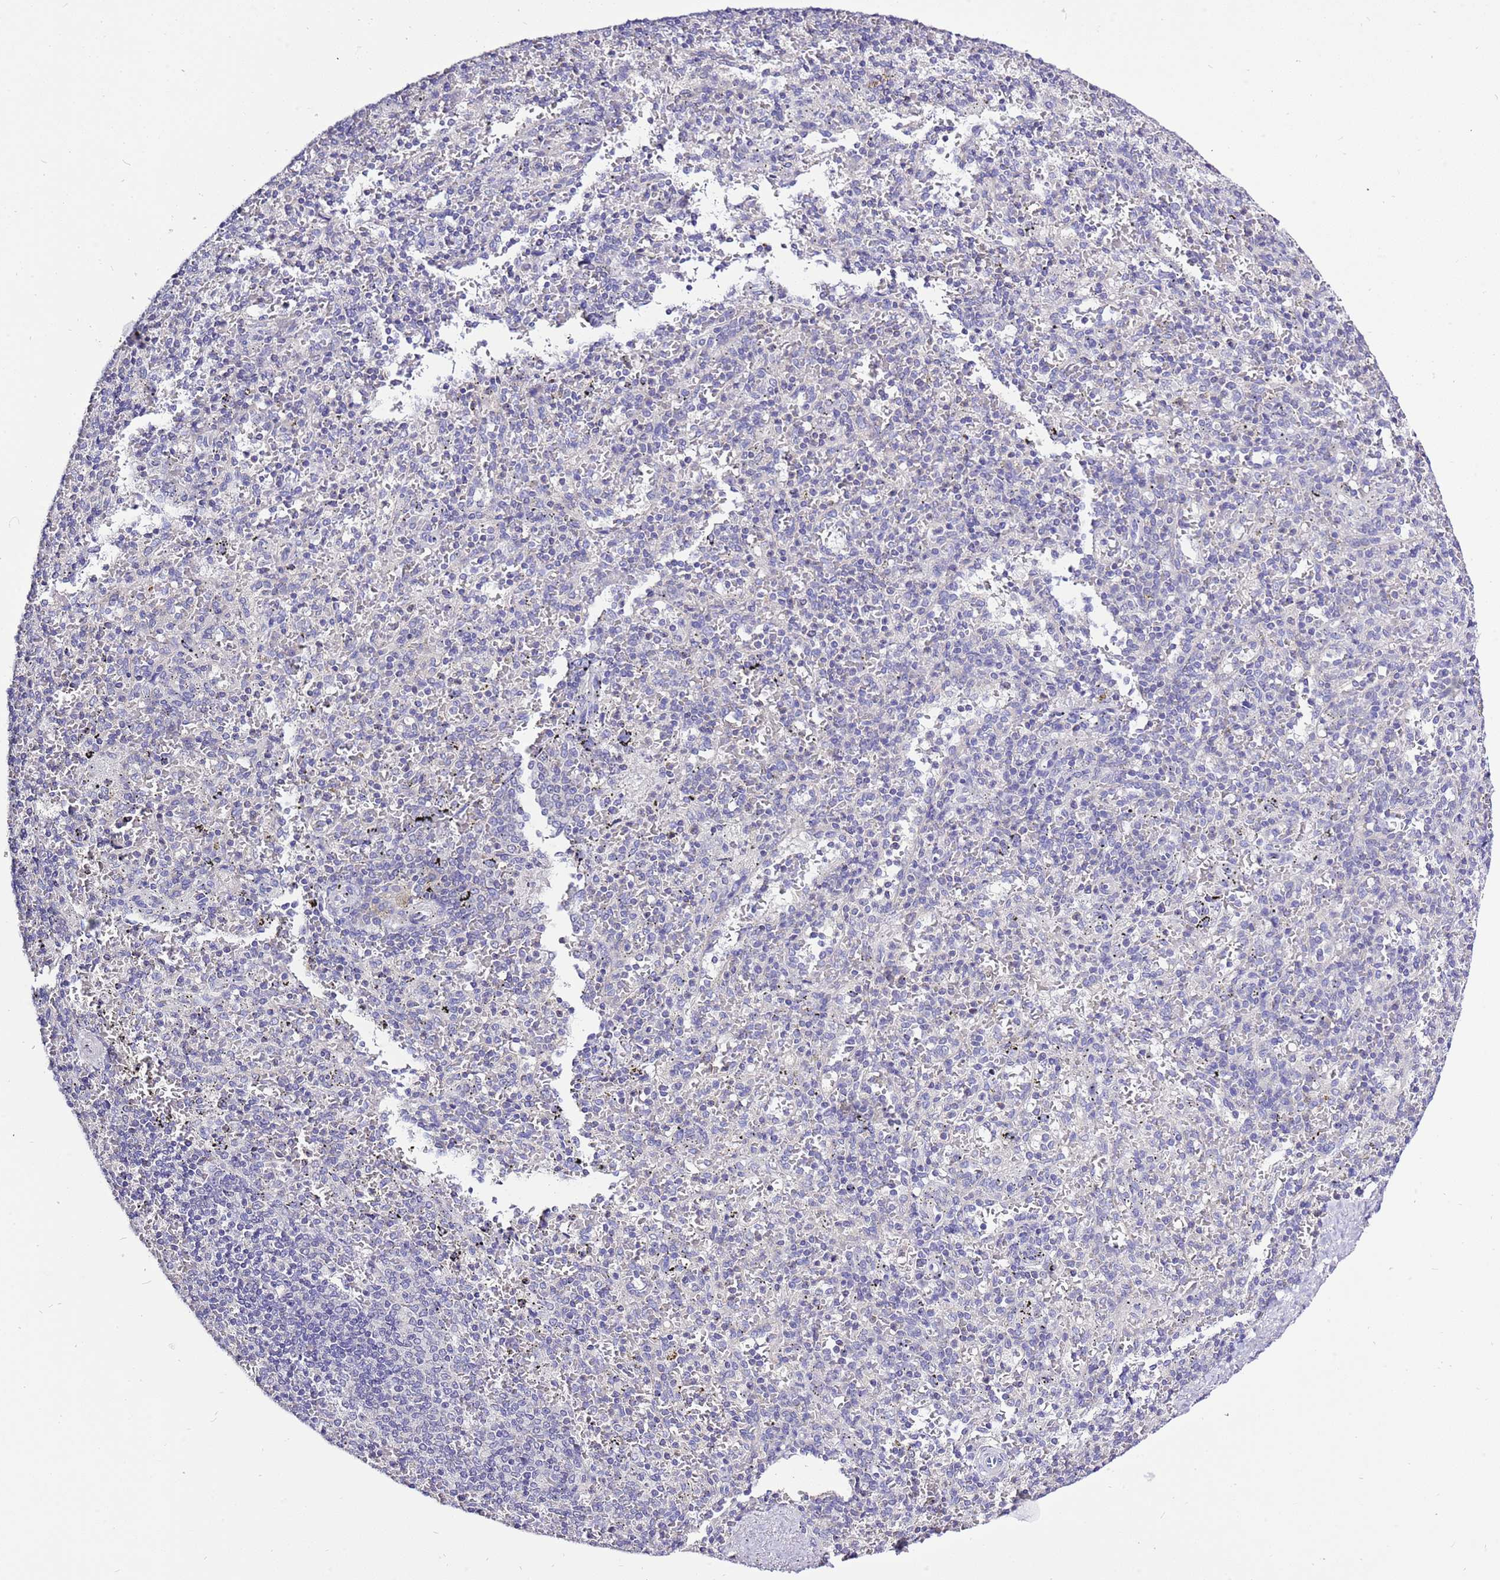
{"staining": {"intensity": "negative", "quantity": "none", "location": "none"}, "tissue": "spleen", "cell_type": "Cells in red pulp", "image_type": "normal", "snomed": [{"axis": "morphology", "description": "Normal tissue, NOS"}, {"axis": "topography", "description": "Spleen"}], "caption": "Immunohistochemical staining of unremarkable spleen demonstrates no significant positivity in cells in red pulp. (DAB immunohistochemistry with hematoxylin counter stain).", "gene": "GLCE", "patient": {"sex": "male", "age": 82}}